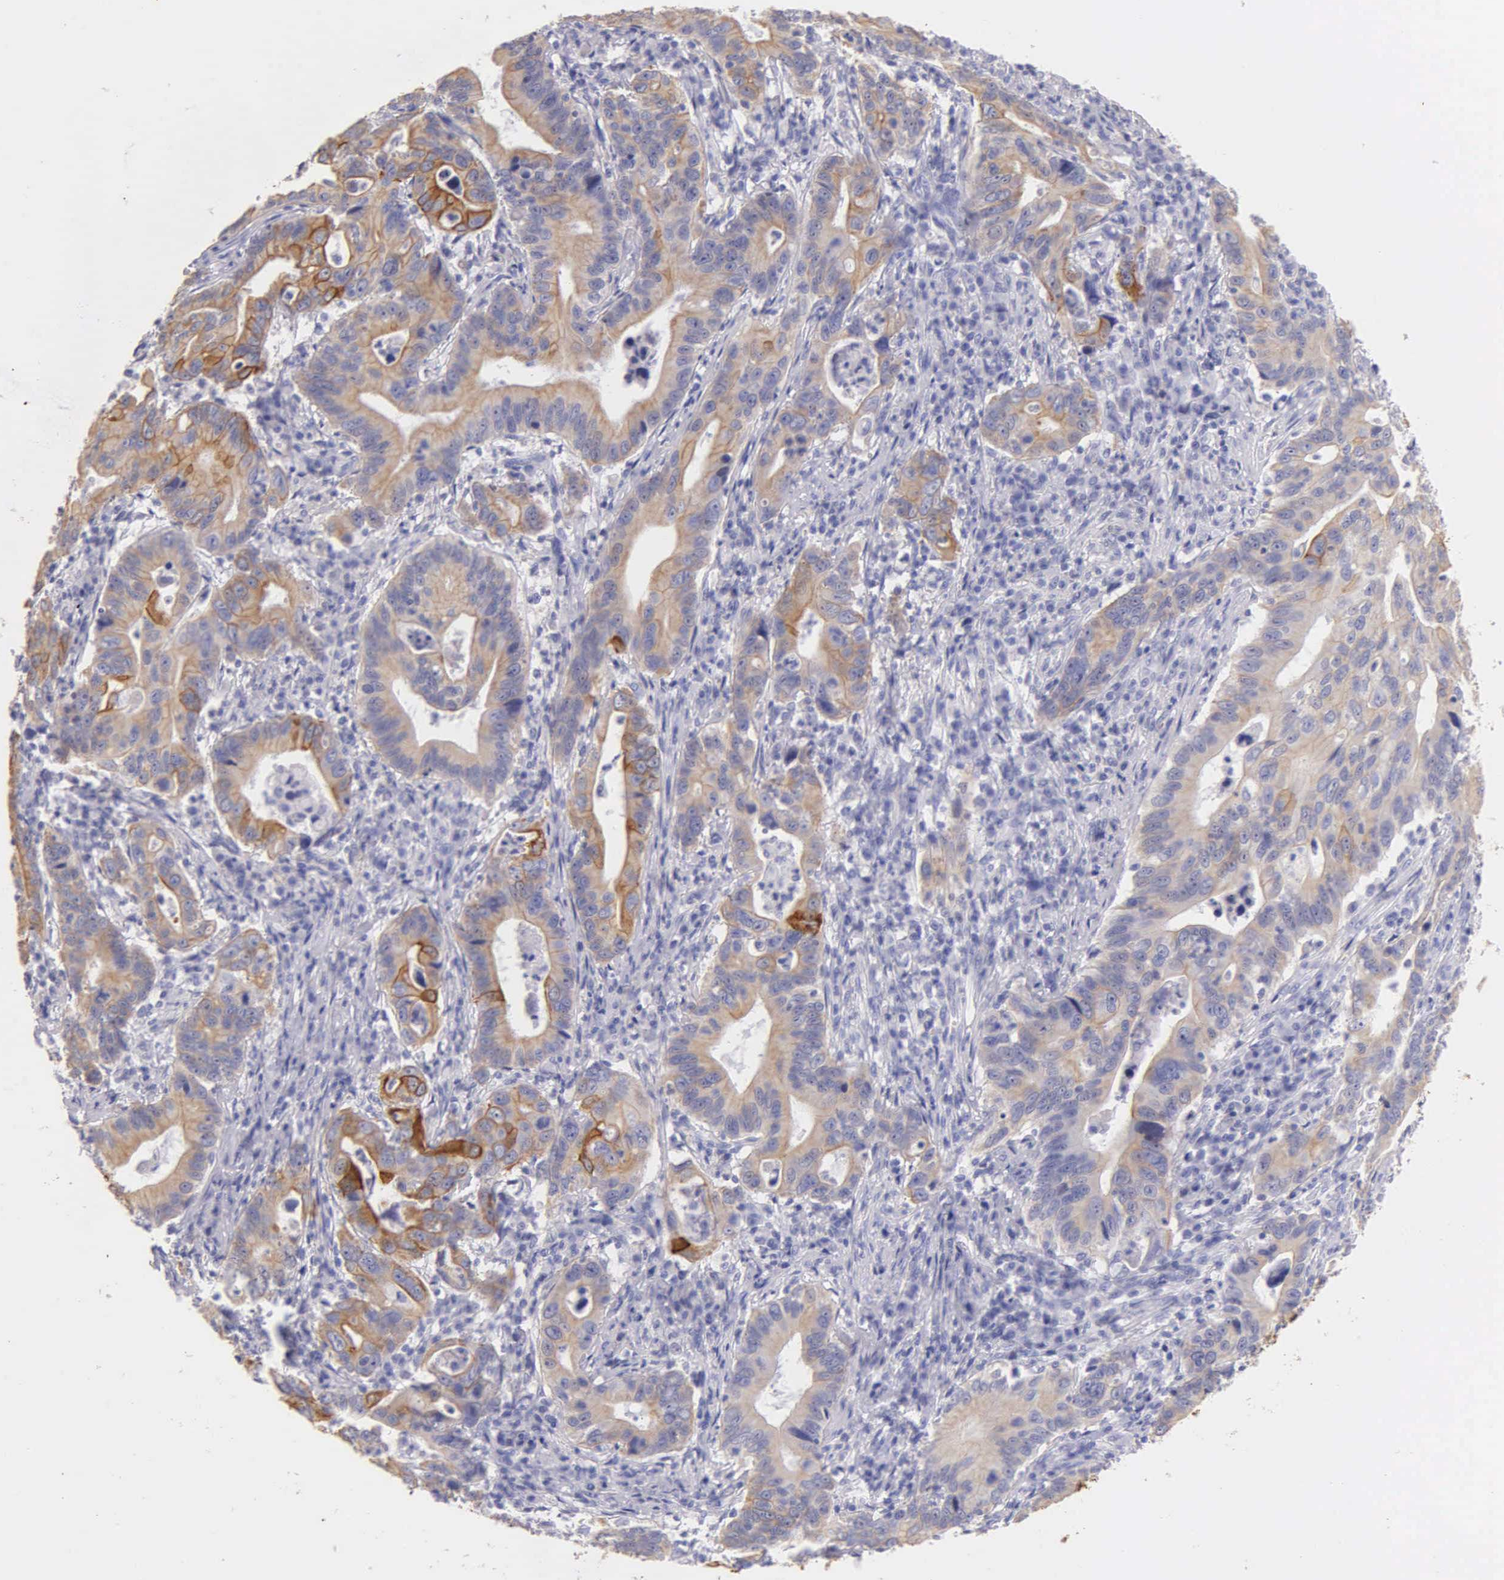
{"staining": {"intensity": "moderate", "quantity": "25%-75%", "location": "cytoplasmic/membranous"}, "tissue": "stomach cancer", "cell_type": "Tumor cells", "image_type": "cancer", "snomed": [{"axis": "morphology", "description": "Adenocarcinoma, NOS"}, {"axis": "topography", "description": "Stomach, upper"}], "caption": "Moderate cytoplasmic/membranous positivity for a protein is seen in about 25%-75% of tumor cells of stomach cancer using IHC.", "gene": "KRT17", "patient": {"sex": "male", "age": 63}}